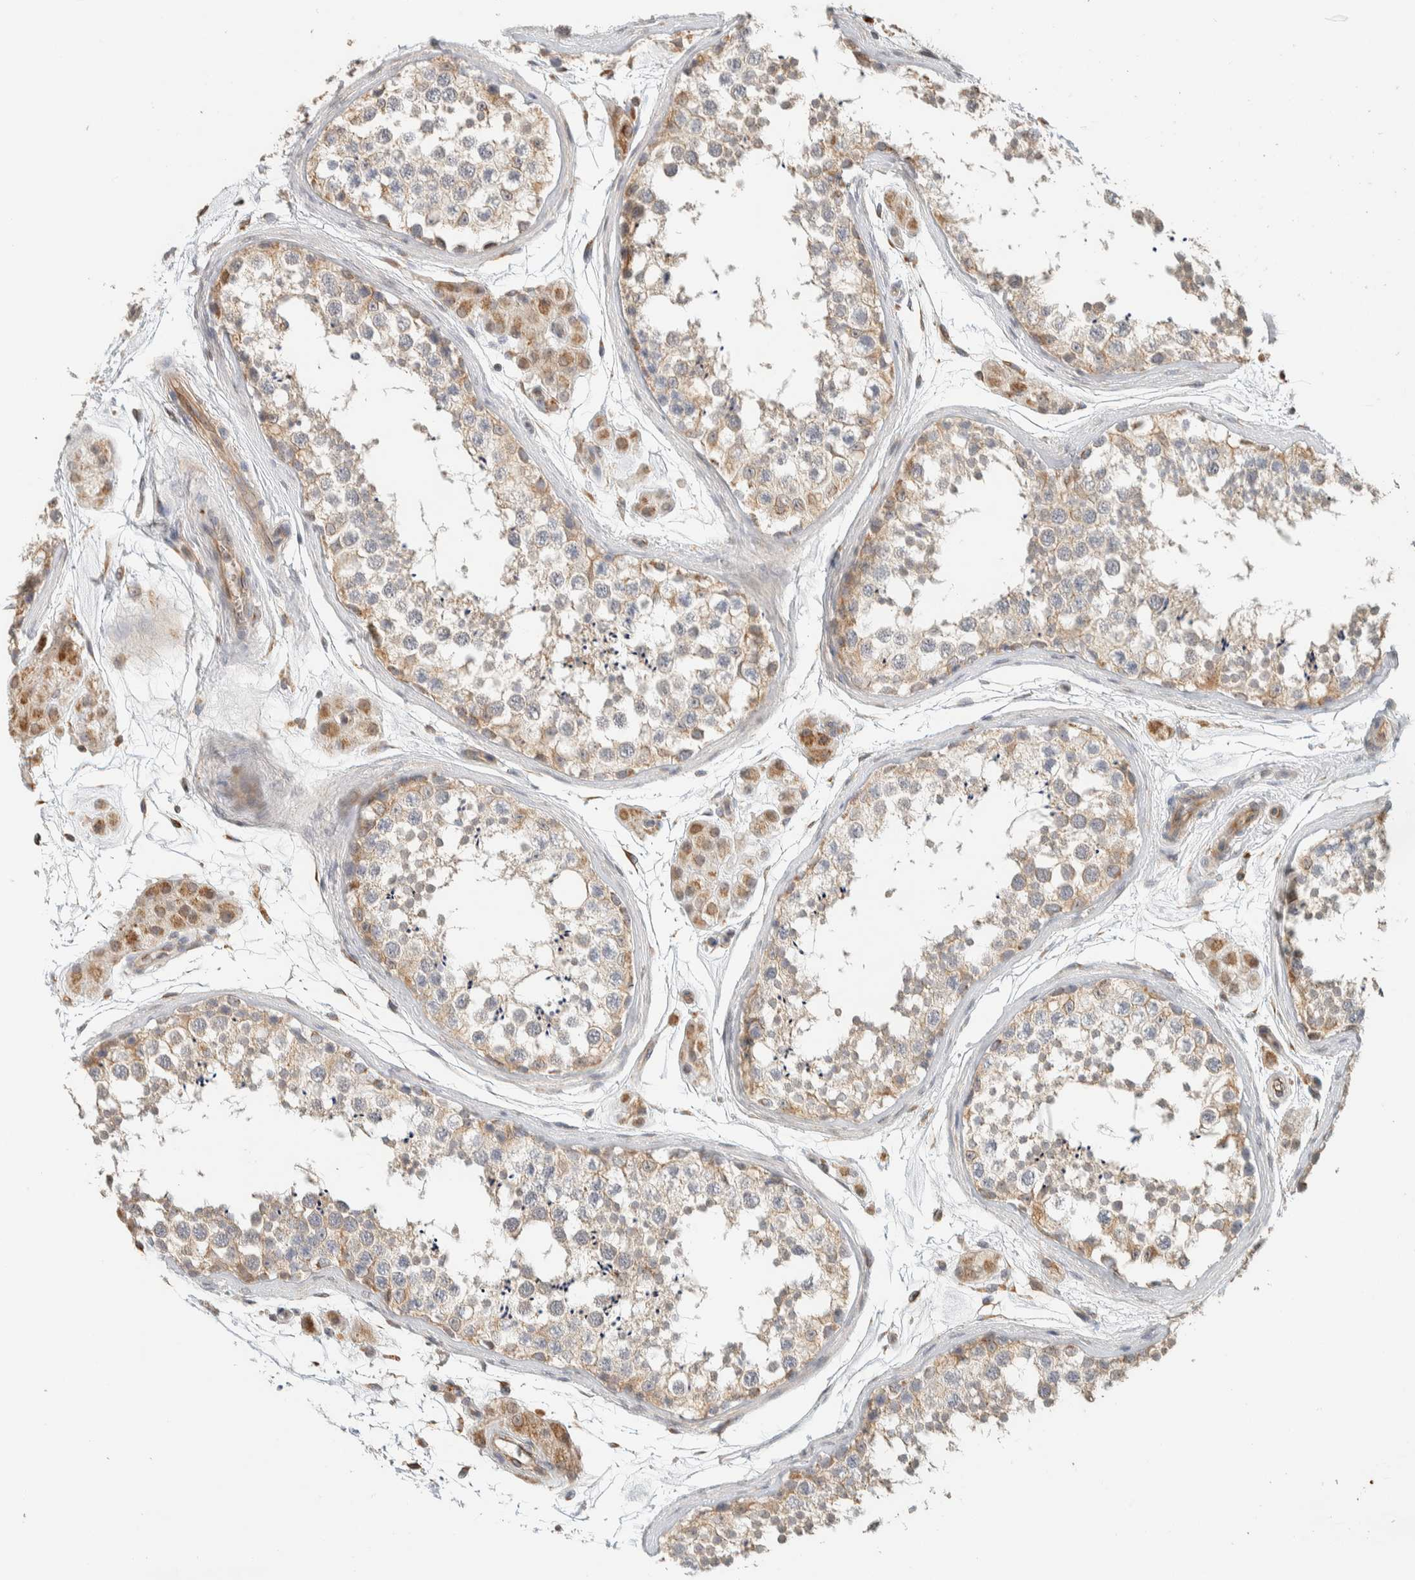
{"staining": {"intensity": "moderate", "quantity": "25%-75%", "location": "cytoplasmic/membranous"}, "tissue": "testis", "cell_type": "Cells in seminiferous ducts", "image_type": "normal", "snomed": [{"axis": "morphology", "description": "Normal tissue, NOS"}, {"axis": "topography", "description": "Testis"}], "caption": "Unremarkable testis exhibits moderate cytoplasmic/membranous staining in approximately 25%-75% of cells in seminiferous ducts.", "gene": "PDE7B", "patient": {"sex": "male", "age": 56}}